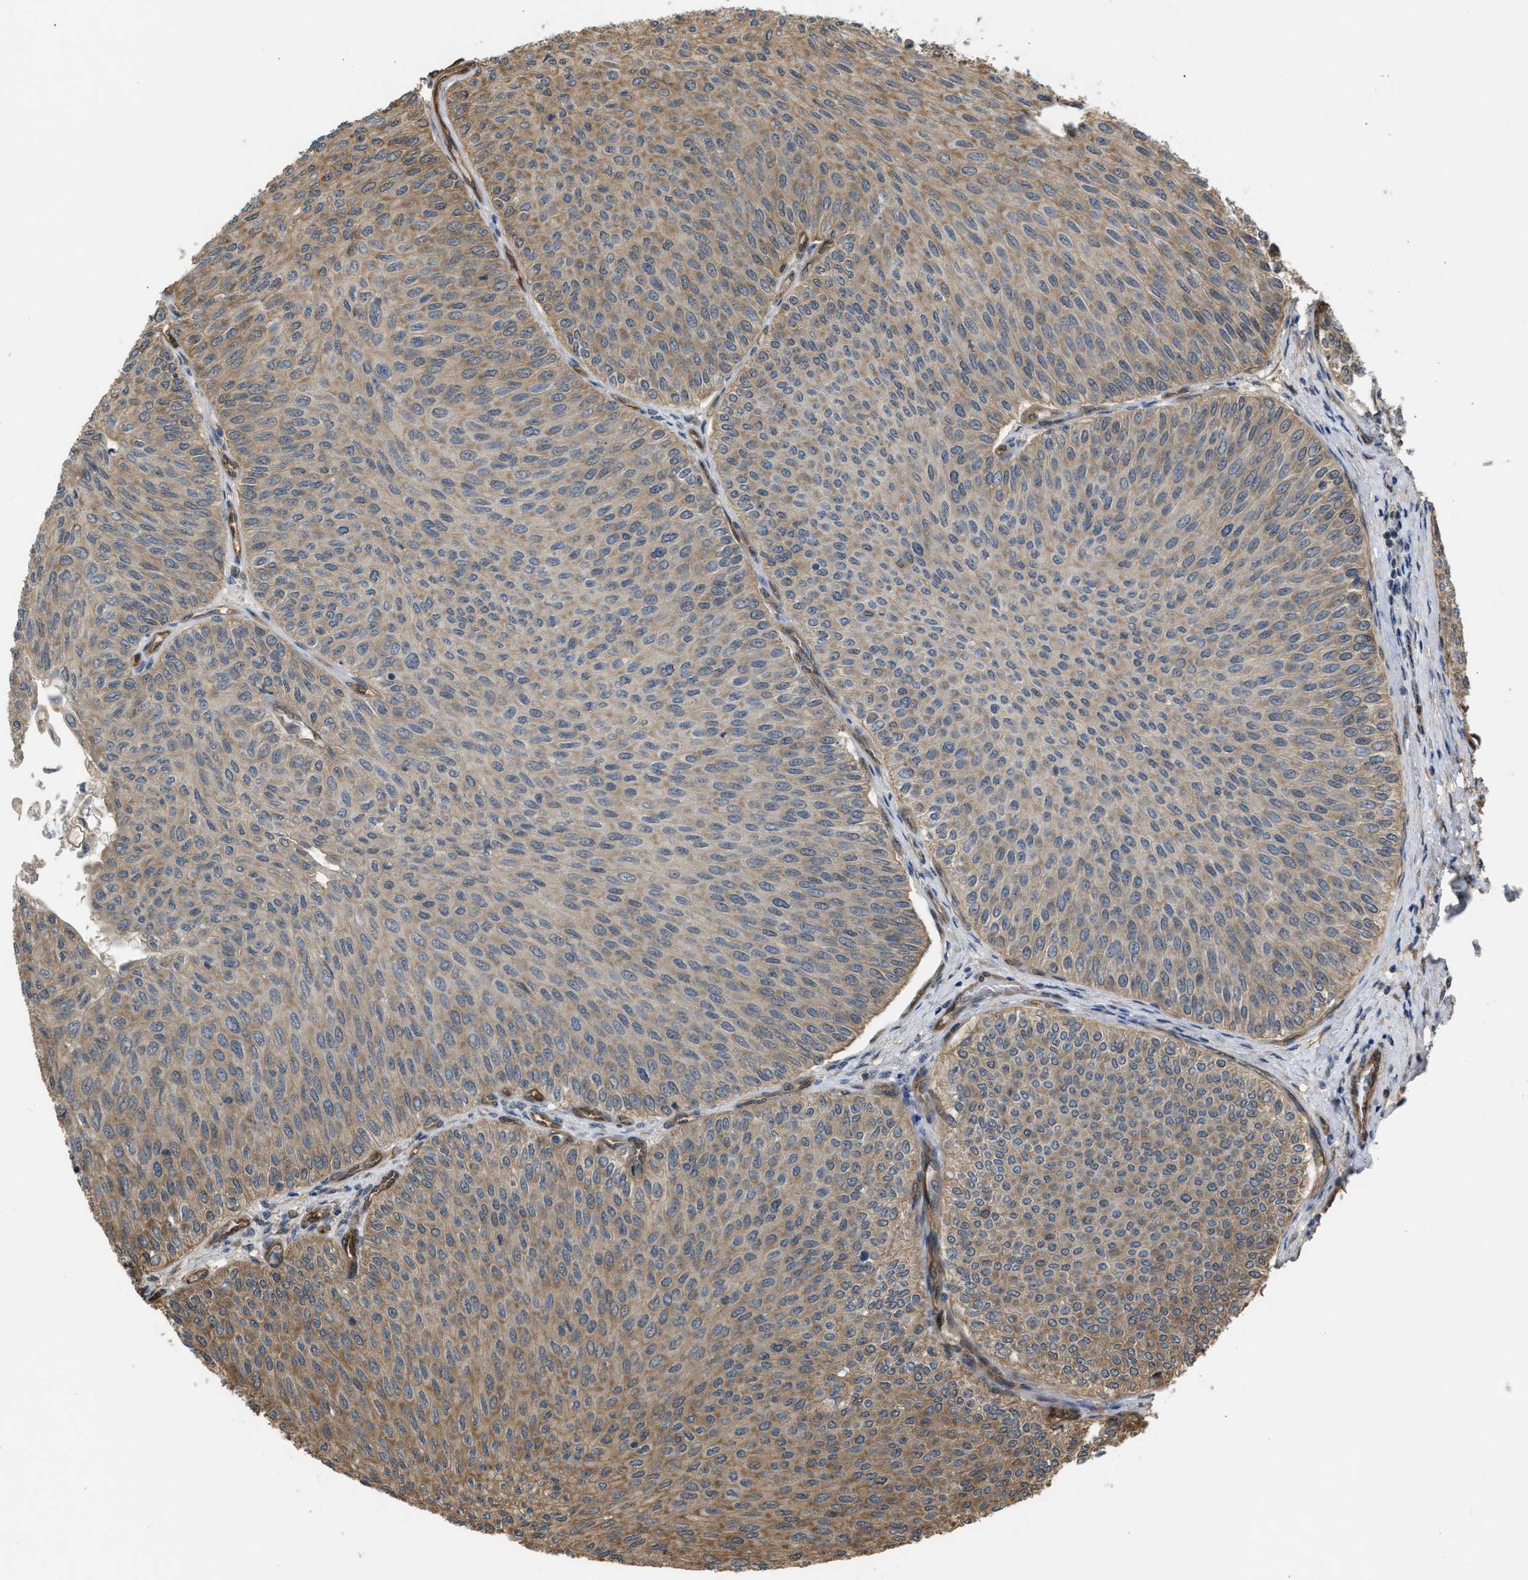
{"staining": {"intensity": "weak", "quantity": ">75%", "location": "cytoplasmic/membranous"}, "tissue": "urothelial cancer", "cell_type": "Tumor cells", "image_type": "cancer", "snomed": [{"axis": "morphology", "description": "Urothelial carcinoma, Low grade"}, {"axis": "topography", "description": "Urinary bladder"}], "caption": "Approximately >75% of tumor cells in human urothelial carcinoma (low-grade) display weak cytoplasmic/membranous protein staining as visualized by brown immunohistochemical staining.", "gene": "BAG3", "patient": {"sex": "male", "age": 78}}